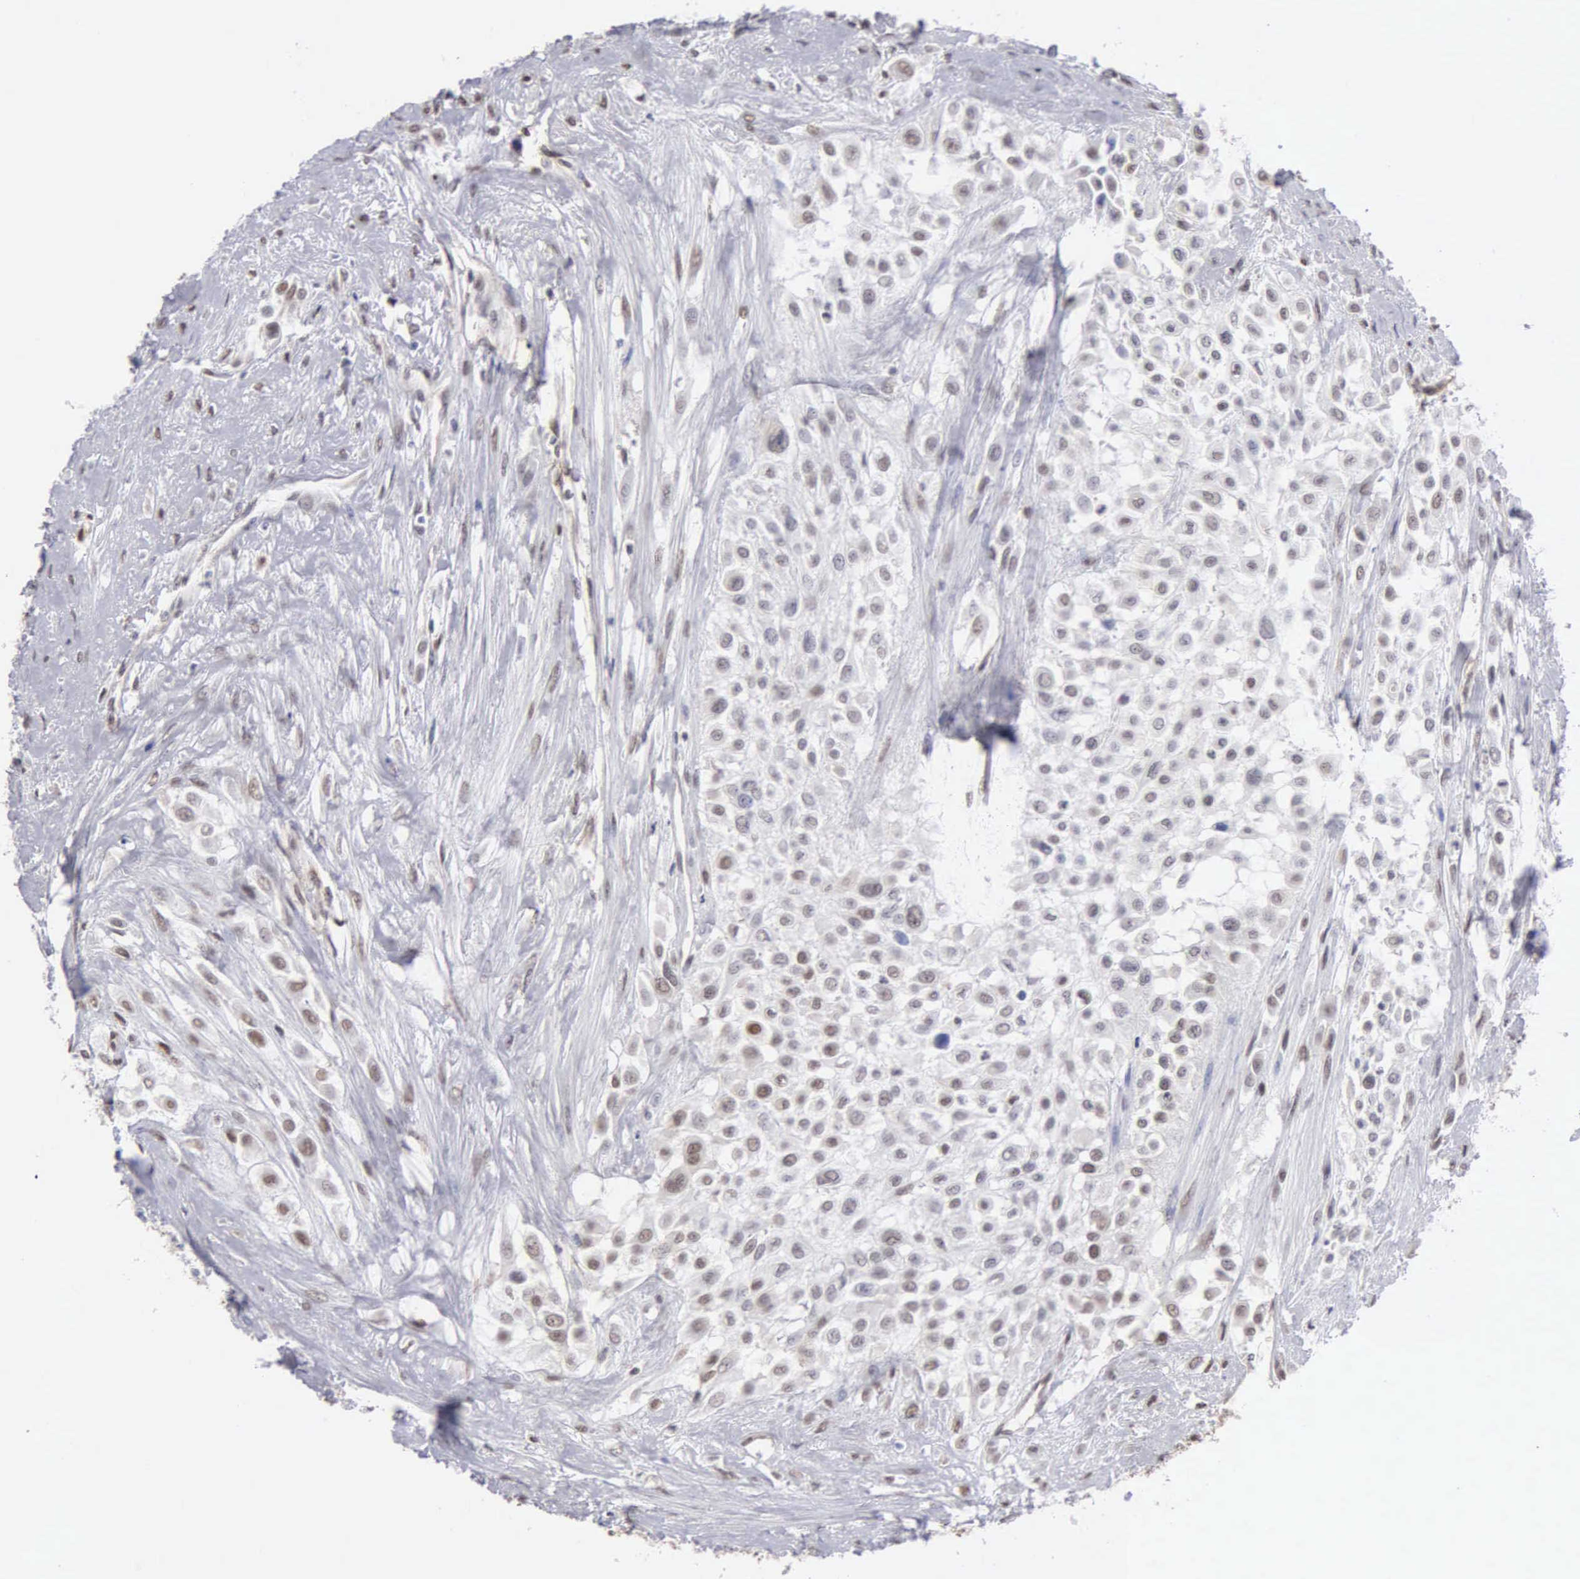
{"staining": {"intensity": "weak", "quantity": "<25%", "location": "nuclear"}, "tissue": "urothelial cancer", "cell_type": "Tumor cells", "image_type": "cancer", "snomed": [{"axis": "morphology", "description": "Urothelial carcinoma, High grade"}, {"axis": "topography", "description": "Urinary bladder"}], "caption": "A micrograph of urothelial cancer stained for a protein reveals no brown staining in tumor cells.", "gene": "CCNG1", "patient": {"sex": "male", "age": 57}}